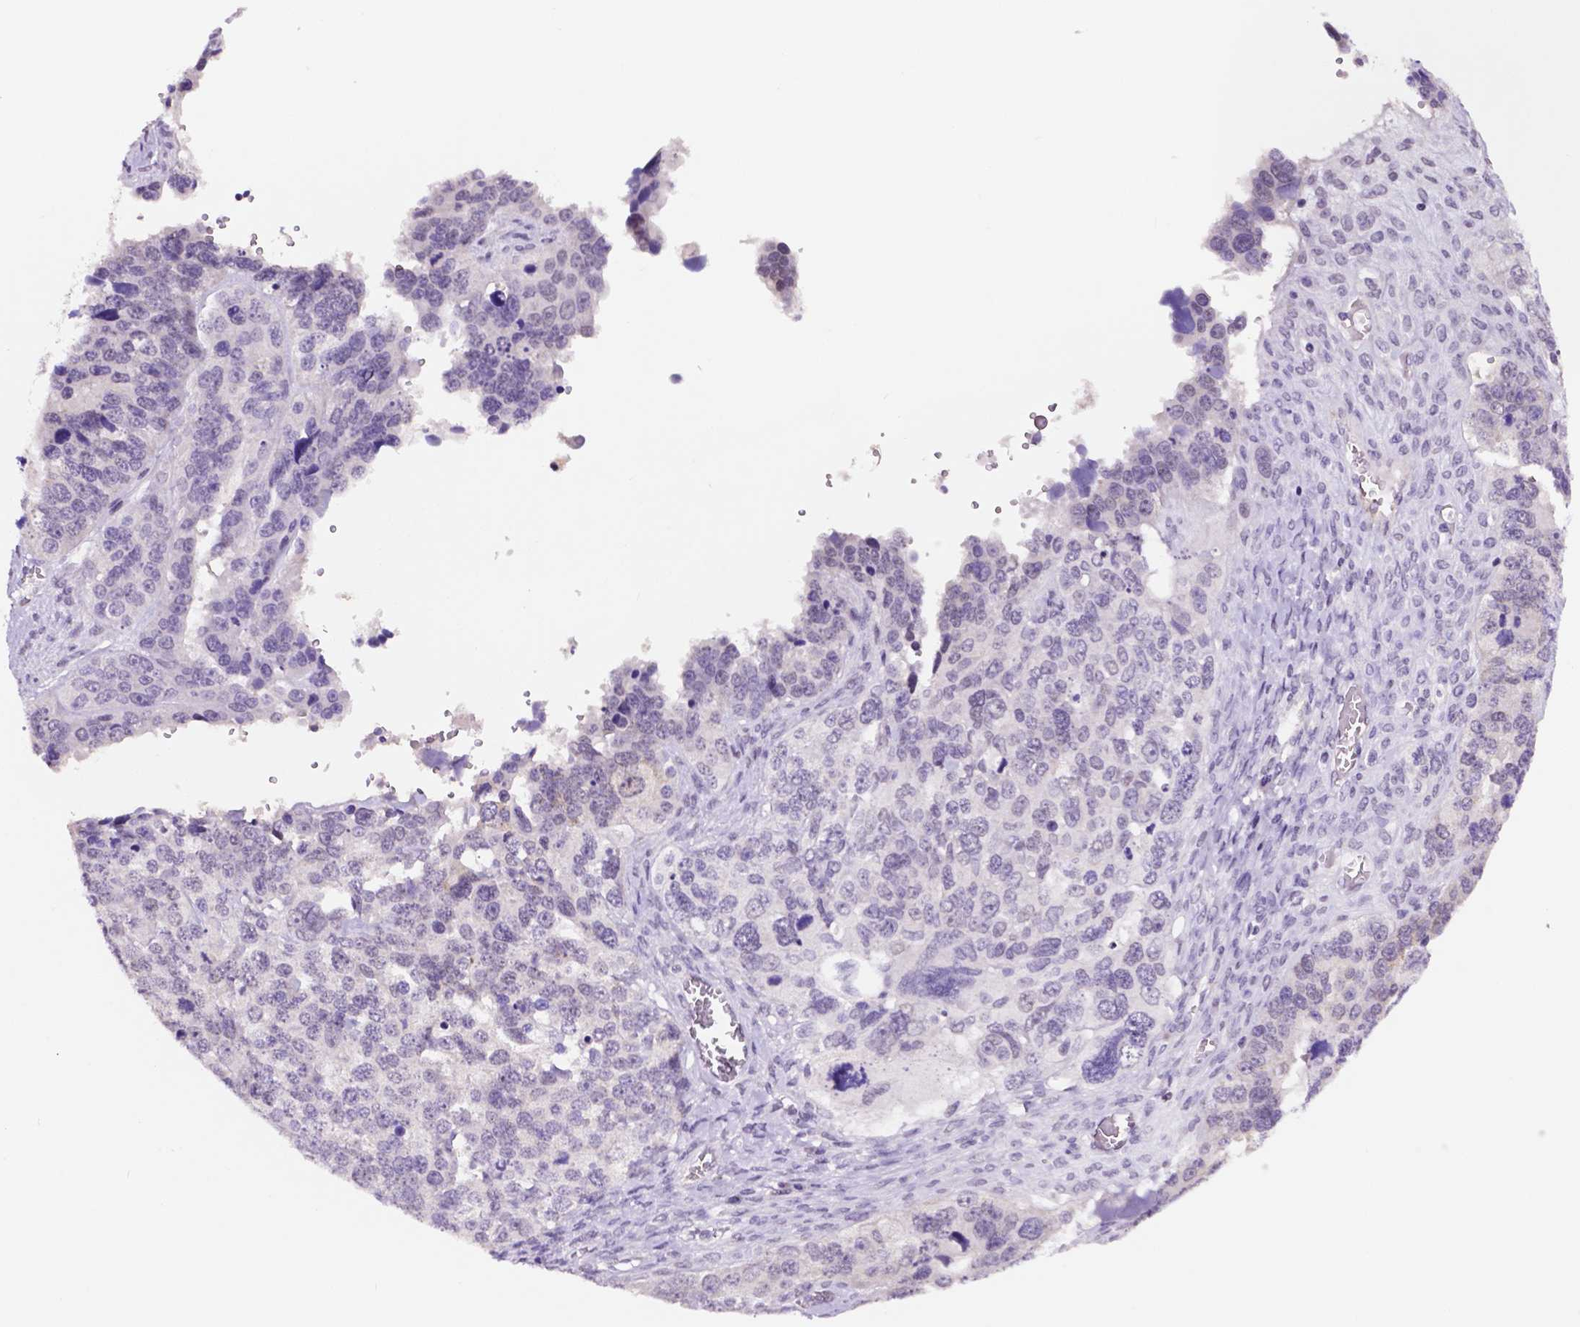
{"staining": {"intensity": "negative", "quantity": "none", "location": "none"}, "tissue": "ovarian cancer", "cell_type": "Tumor cells", "image_type": "cancer", "snomed": [{"axis": "morphology", "description": "Cystadenocarcinoma, serous, NOS"}, {"axis": "topography", "description": "Ovary"}], "caption": "Immunohistochemistry (IHC) micrograph of neoplastic tissue: serous cystadenocarcinoma (ovarian) stained with DAB exhibits no significant protein staining in tumor cells.", "gene": "NCOR1", "patient": {"sex": "female", "age": 76}}